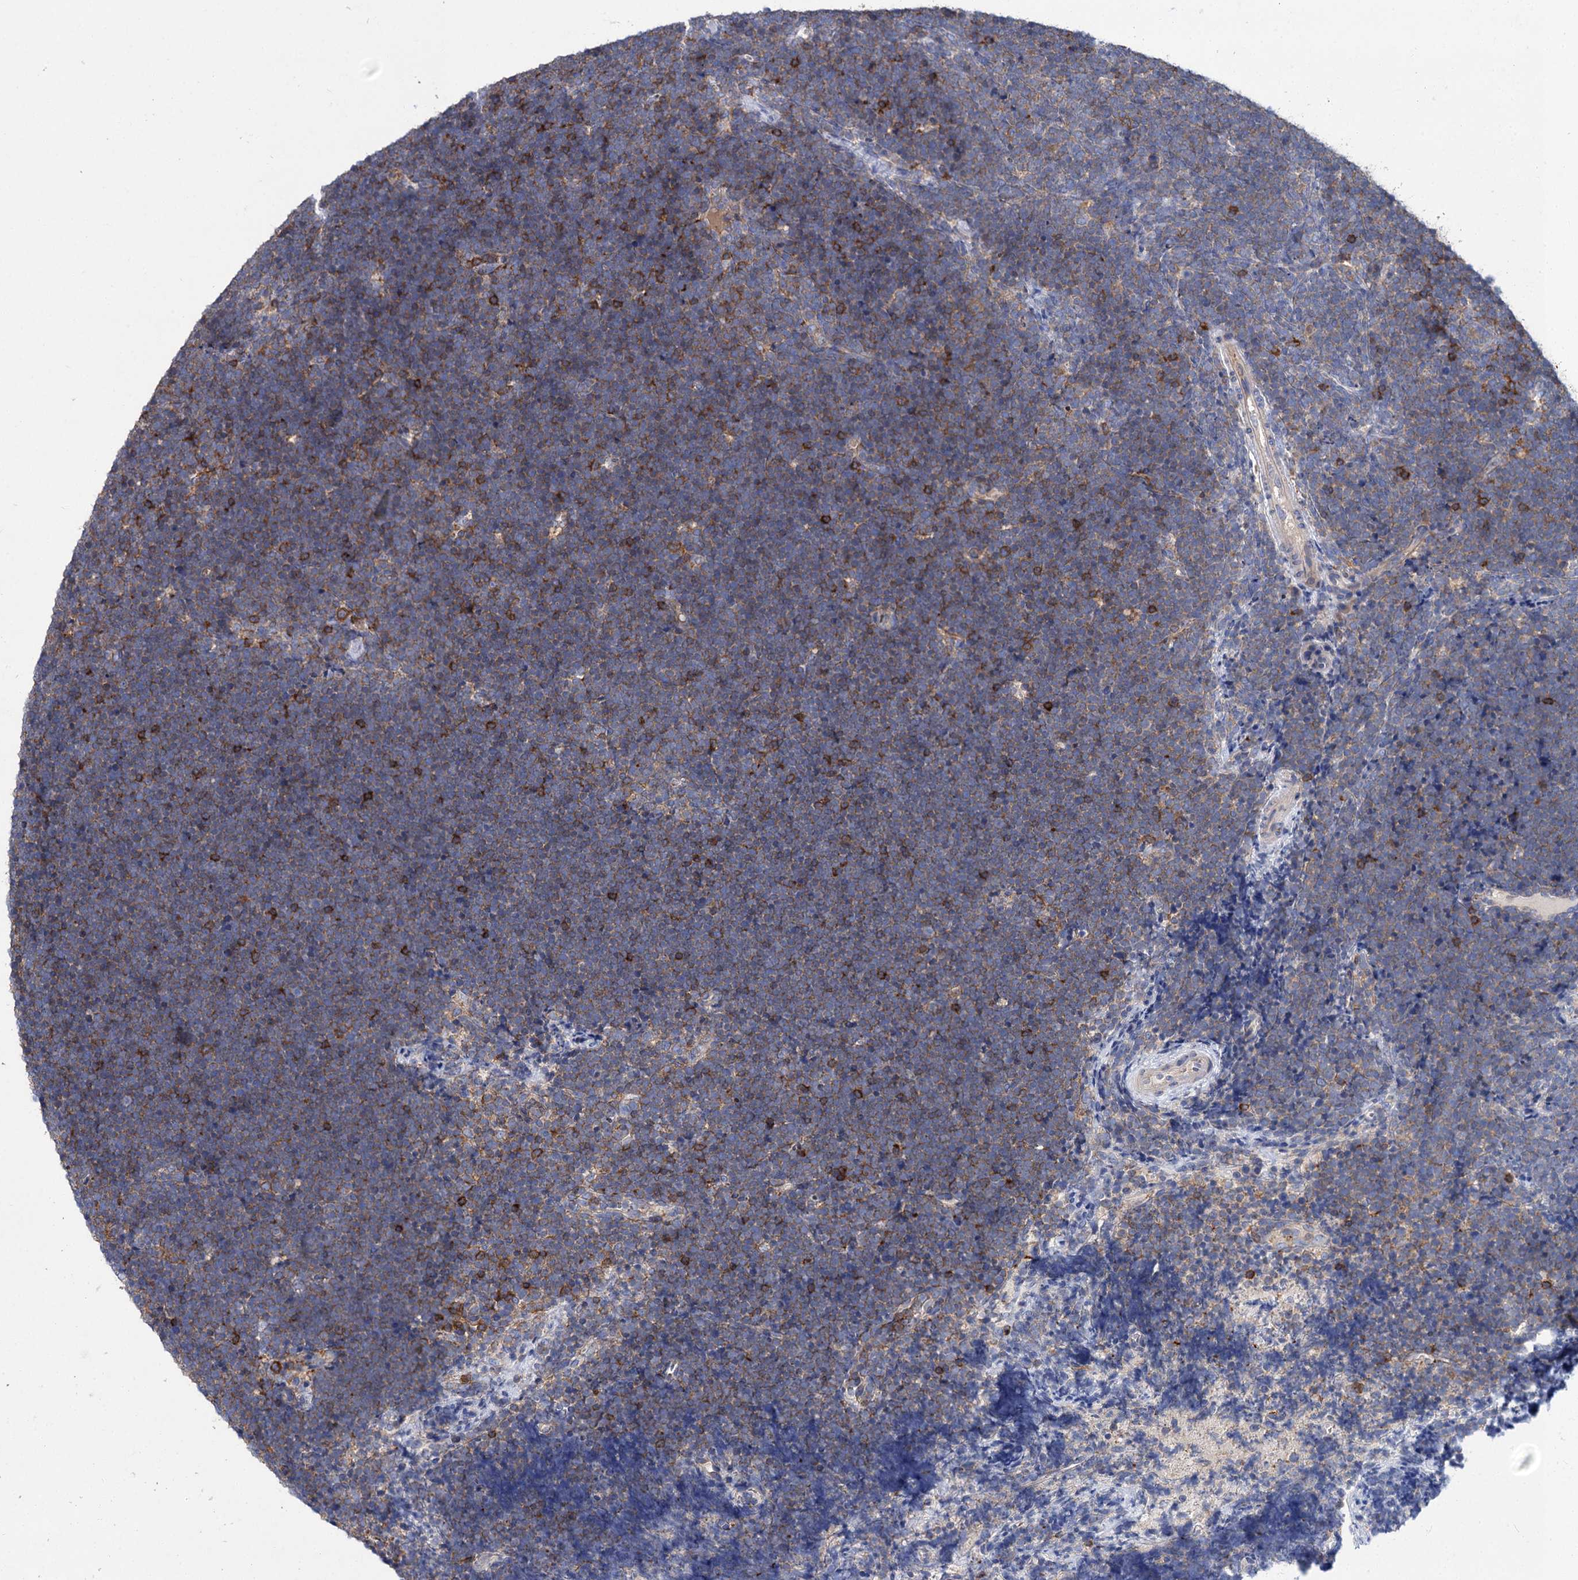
{"staining": {"intensity": "weak", "quantity": ">75%", "location": "cytoplasmic/membranous"}, "tissue": "lymphoma", "cell_type": "Tumor cells", "image_type": "cancer", "snomed": [{"axis": "morphology", "description": "Malignant lymphoma, non-Hodgkin's type, High grade"}, {"axis": "topography", "description": "Lymph node"}], "caption": "There is low levels of weak cytoplasmic/membranous staining in tumor cells of lymphoma, as demonstrated by immunohistochemical staining (brown color).", "gene": "UBASH3B", "patient": {"sex": "male", "age": 13}}